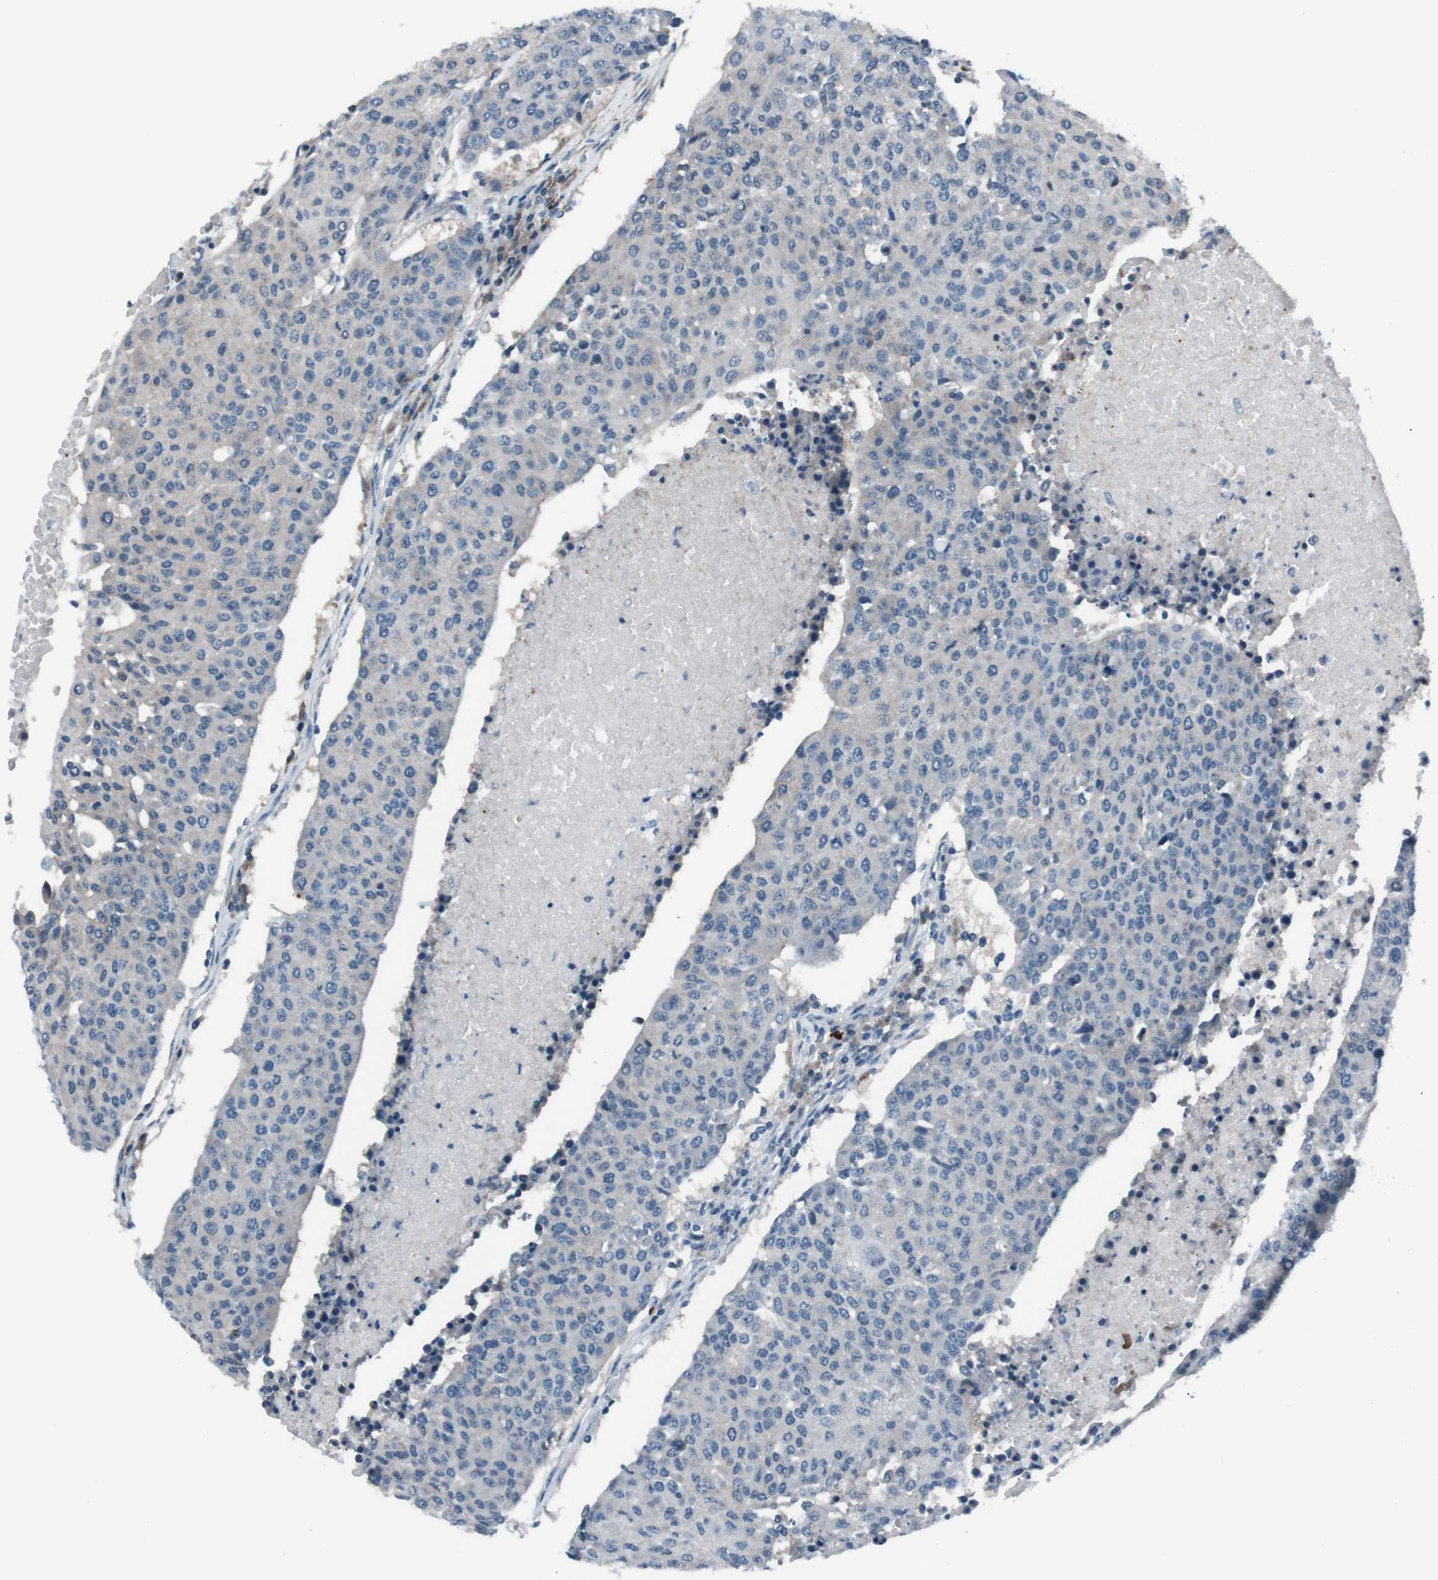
{"staining": {"intensity": "negative", "quantity": "none", "location": "none"}, "tissue": "urothelial cancer", "cell_type": "Tumor cells", "image_type": "cancer", "snomed": [{"axis": "morphology", "description": "Urothelial carcinoma, High grade"}, {"axis": "topography", "description": "Urinary bladder"}], "caption": "High magnification brightfield microscopy of urothelial cancer stained with DAB (3,3'-diaminobenzidine) (brown) and counterstained with hematoxylin (blue): tumor cells show no significant expression. (DAB immunohistochemistry (IHC) with hematoxylin counter stain).", "gene": "PDLIM5", "patient": {"sex": "female", "age": 85}}